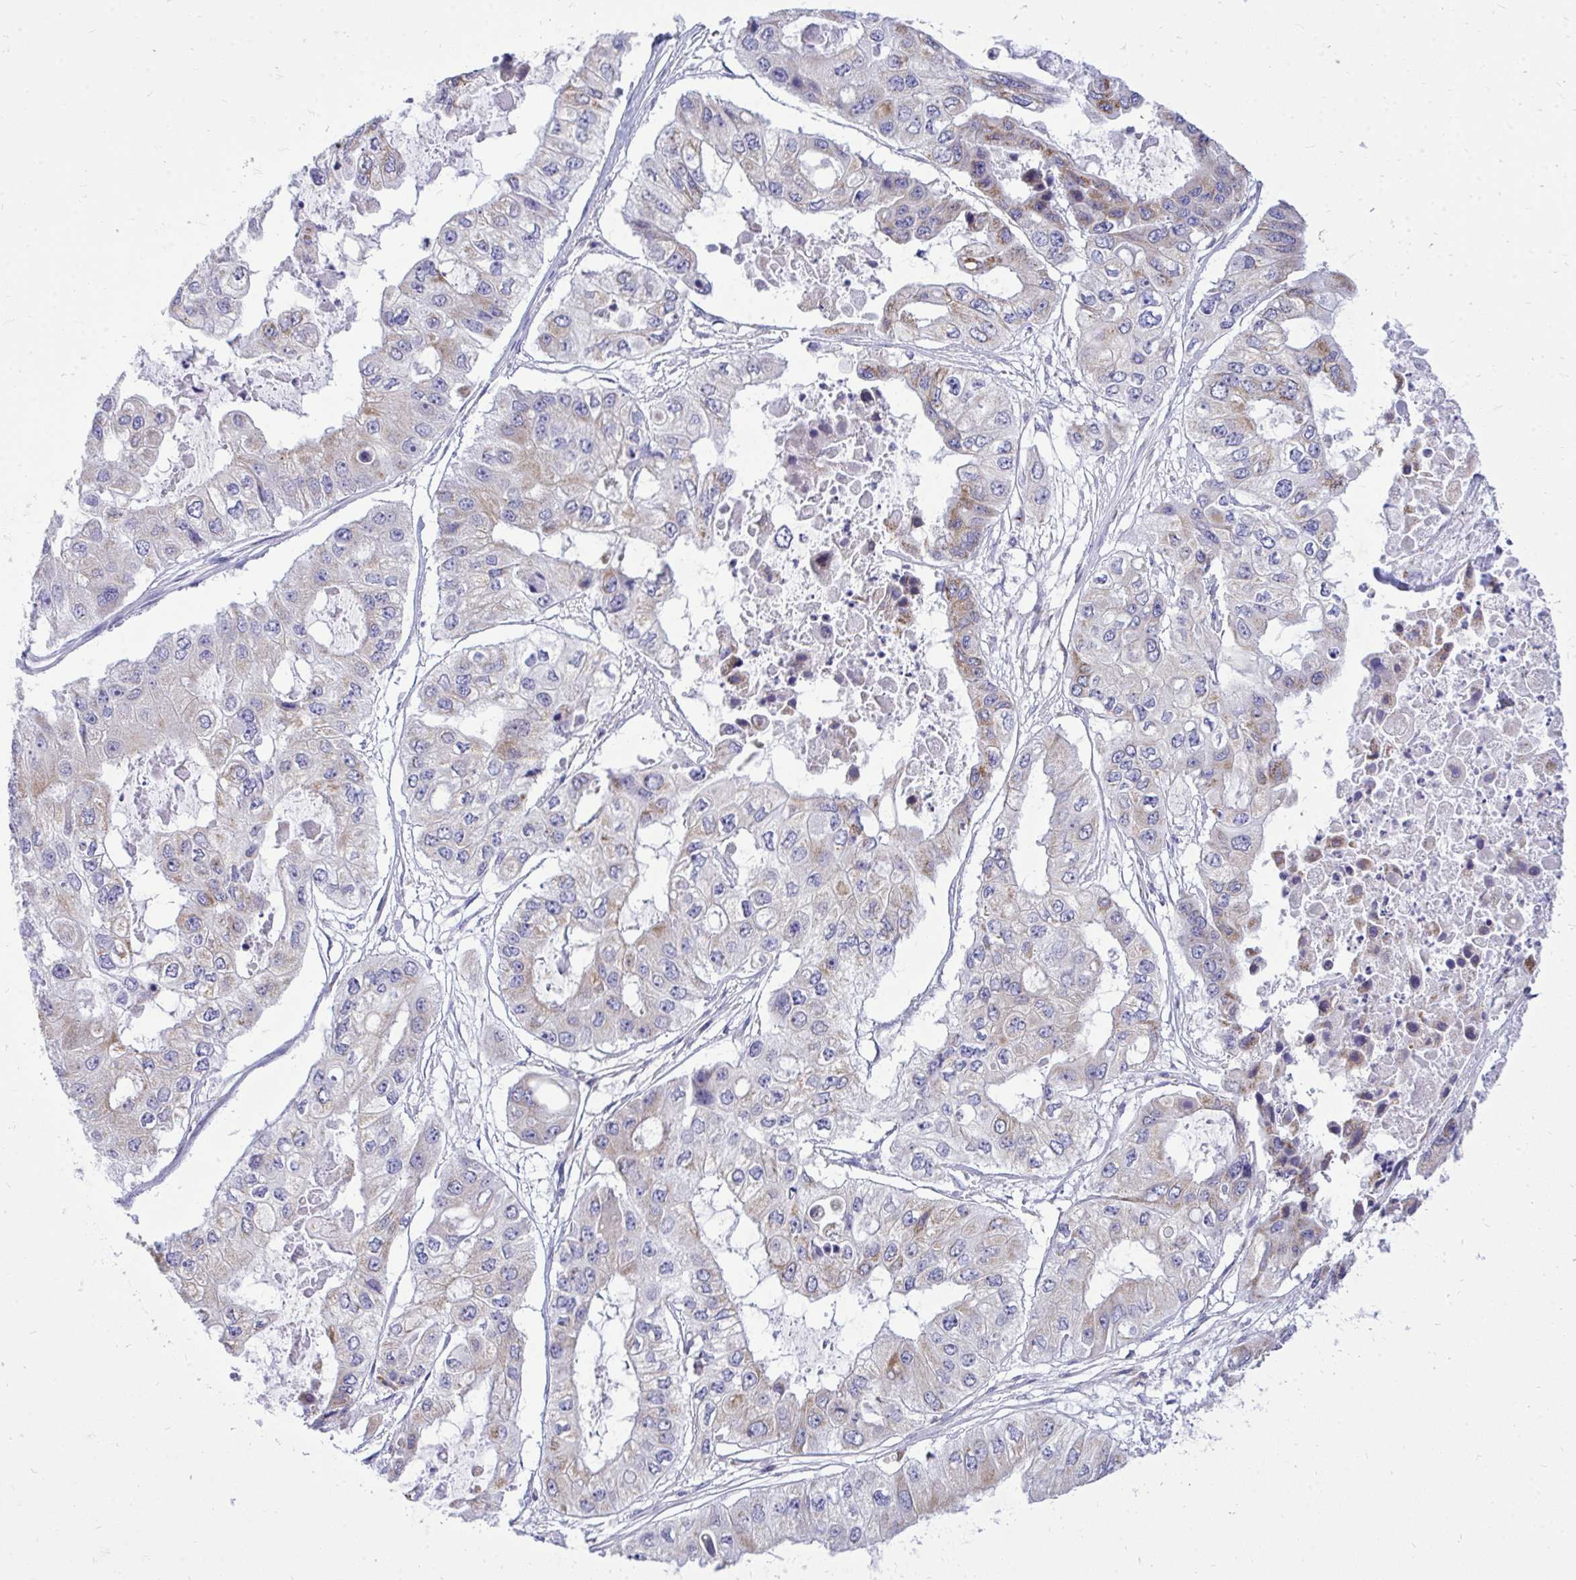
{"staining": {"intensity": "weak", "quantity": "<25%", "location": "cytoplasmic/membranous"}, "tissue": "ovarian cancer", "cell_type": "Tumor cells", "image_type": "cancer", "snomed": [{"axis": "morphology", "description": "Cystadenocarcinoma, serous, NOS"}, {"axis": "topography", "description": "Ovary"}], "caption": "This is an IHC micrograph of human ovarian cancer (serous cystadenocarcinoma). There is no expression in tumor cells.", "gene": "SPTBN2", "patient": {"sex": "female", "age": 56}}